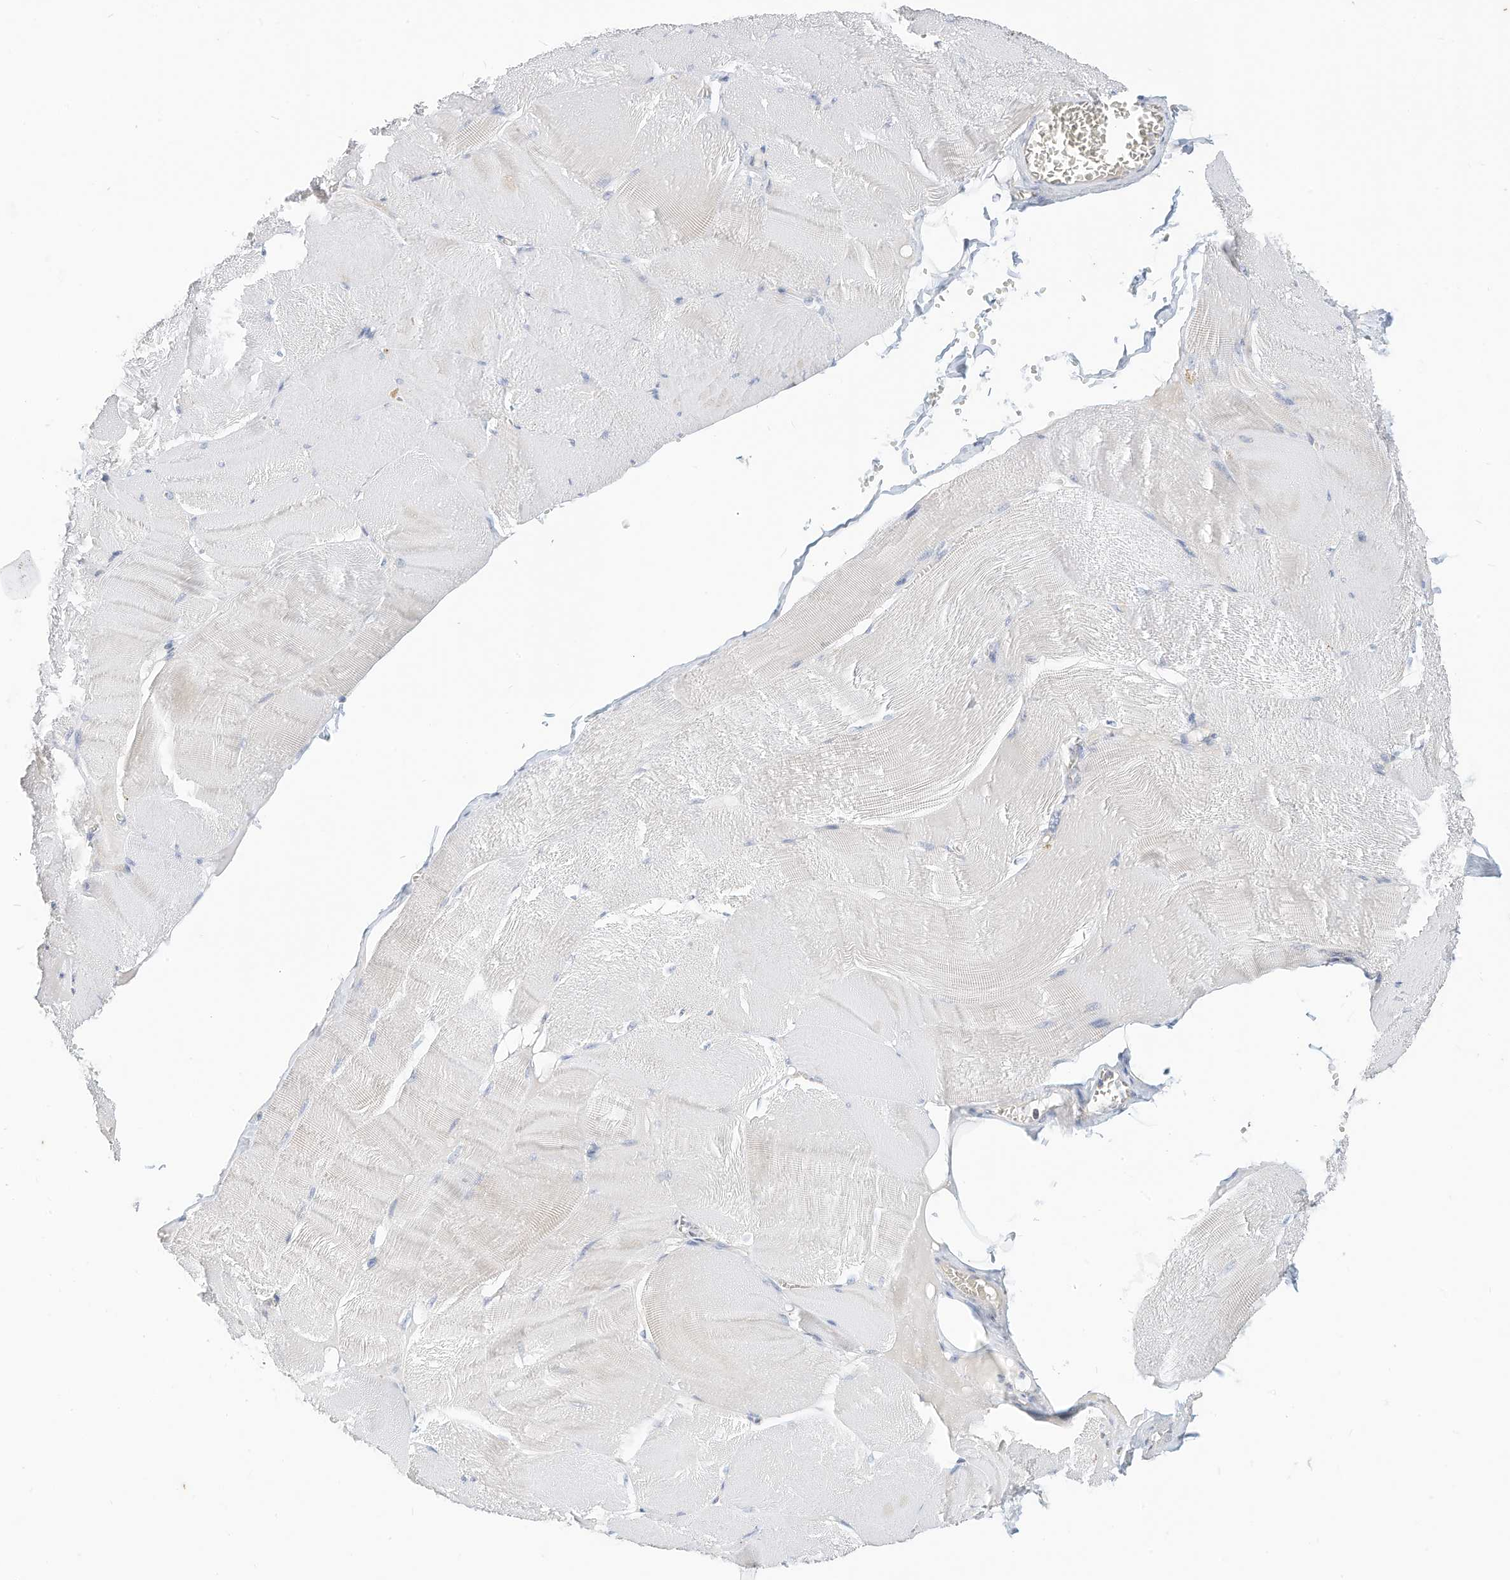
{"staining": {"intensity": "negative", "quantity": "none", "location": "none"}, "tissue": "skeletal muscle", "cell_type": "Myocytes", "image_type": "normal", "snomed": [{"axis": "morphology", "description": "Normal tissue, NOS"}, {"axis": "morphology", "description": "Basal cell carcinoma"}, {"axis": "topography", "description": "Skeletal muscle"}], "caption": "IHC image of normal skeletal muscle: skeletal muscle stained with DAB (3,3'-diaminobenzidine) reveals no significant protein staining in myocytes.", "gene": "RHOH", "patient": {"sex": "female", "age": 64}}